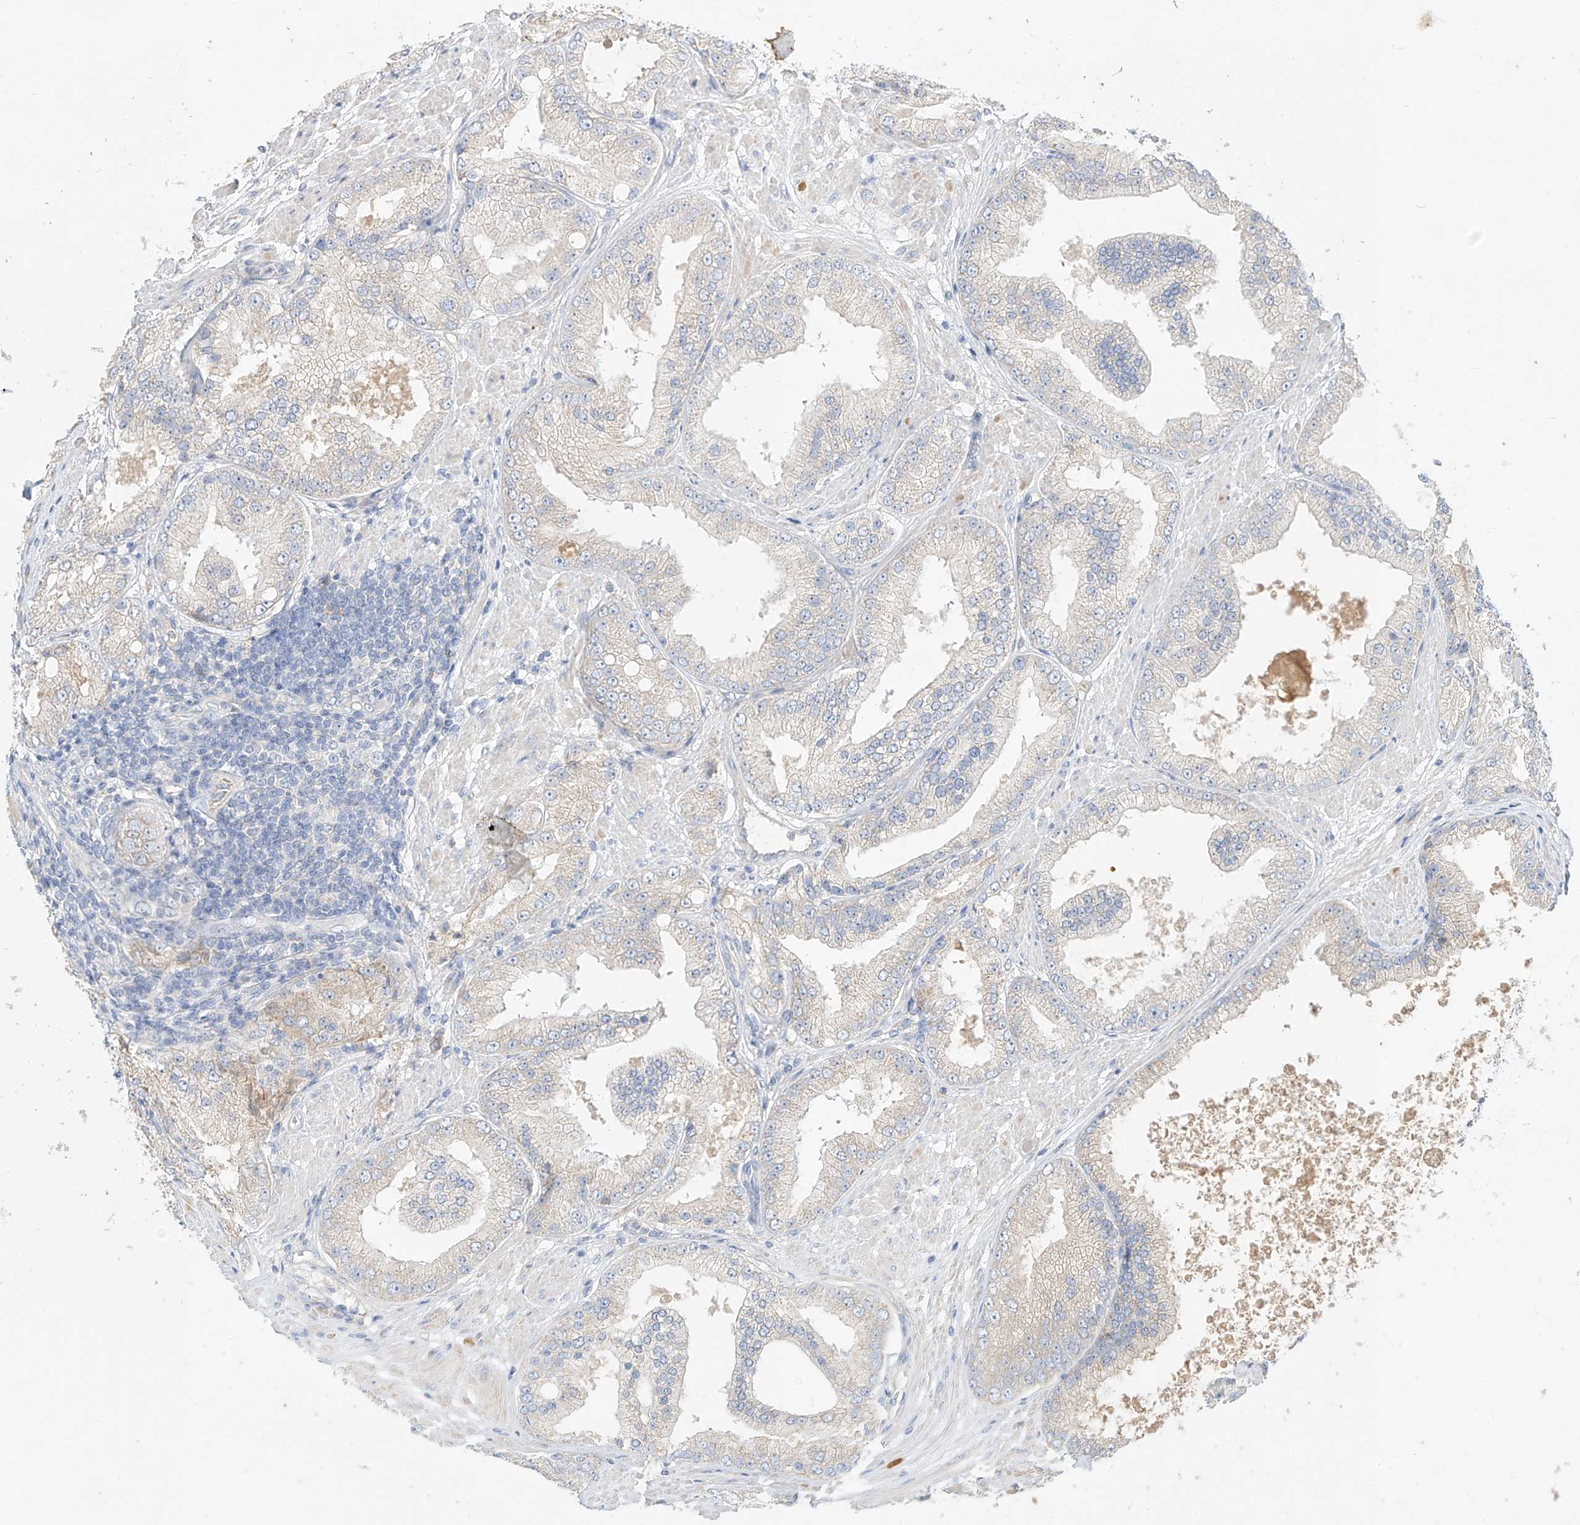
{"staining": {"intensity": "negative", "quantity": "none", "location": "none"}, "tissue": "prostate cancer", "cell_type": "Tumor cells", "image_type": "cancer", "snomed": [{"axis": "morphology", "description": "Adenocarcinoma, Low grade"}, {"axis": "topography", "description": "Prostate"}], "caption": "DAB immunohistochemical staining of prostate cancer (adenocarcinoma (low-grade)) displays no significant staining in tumor cells.", "gene": "RASA2", "patient": {"sex": "male", "age": 67}}